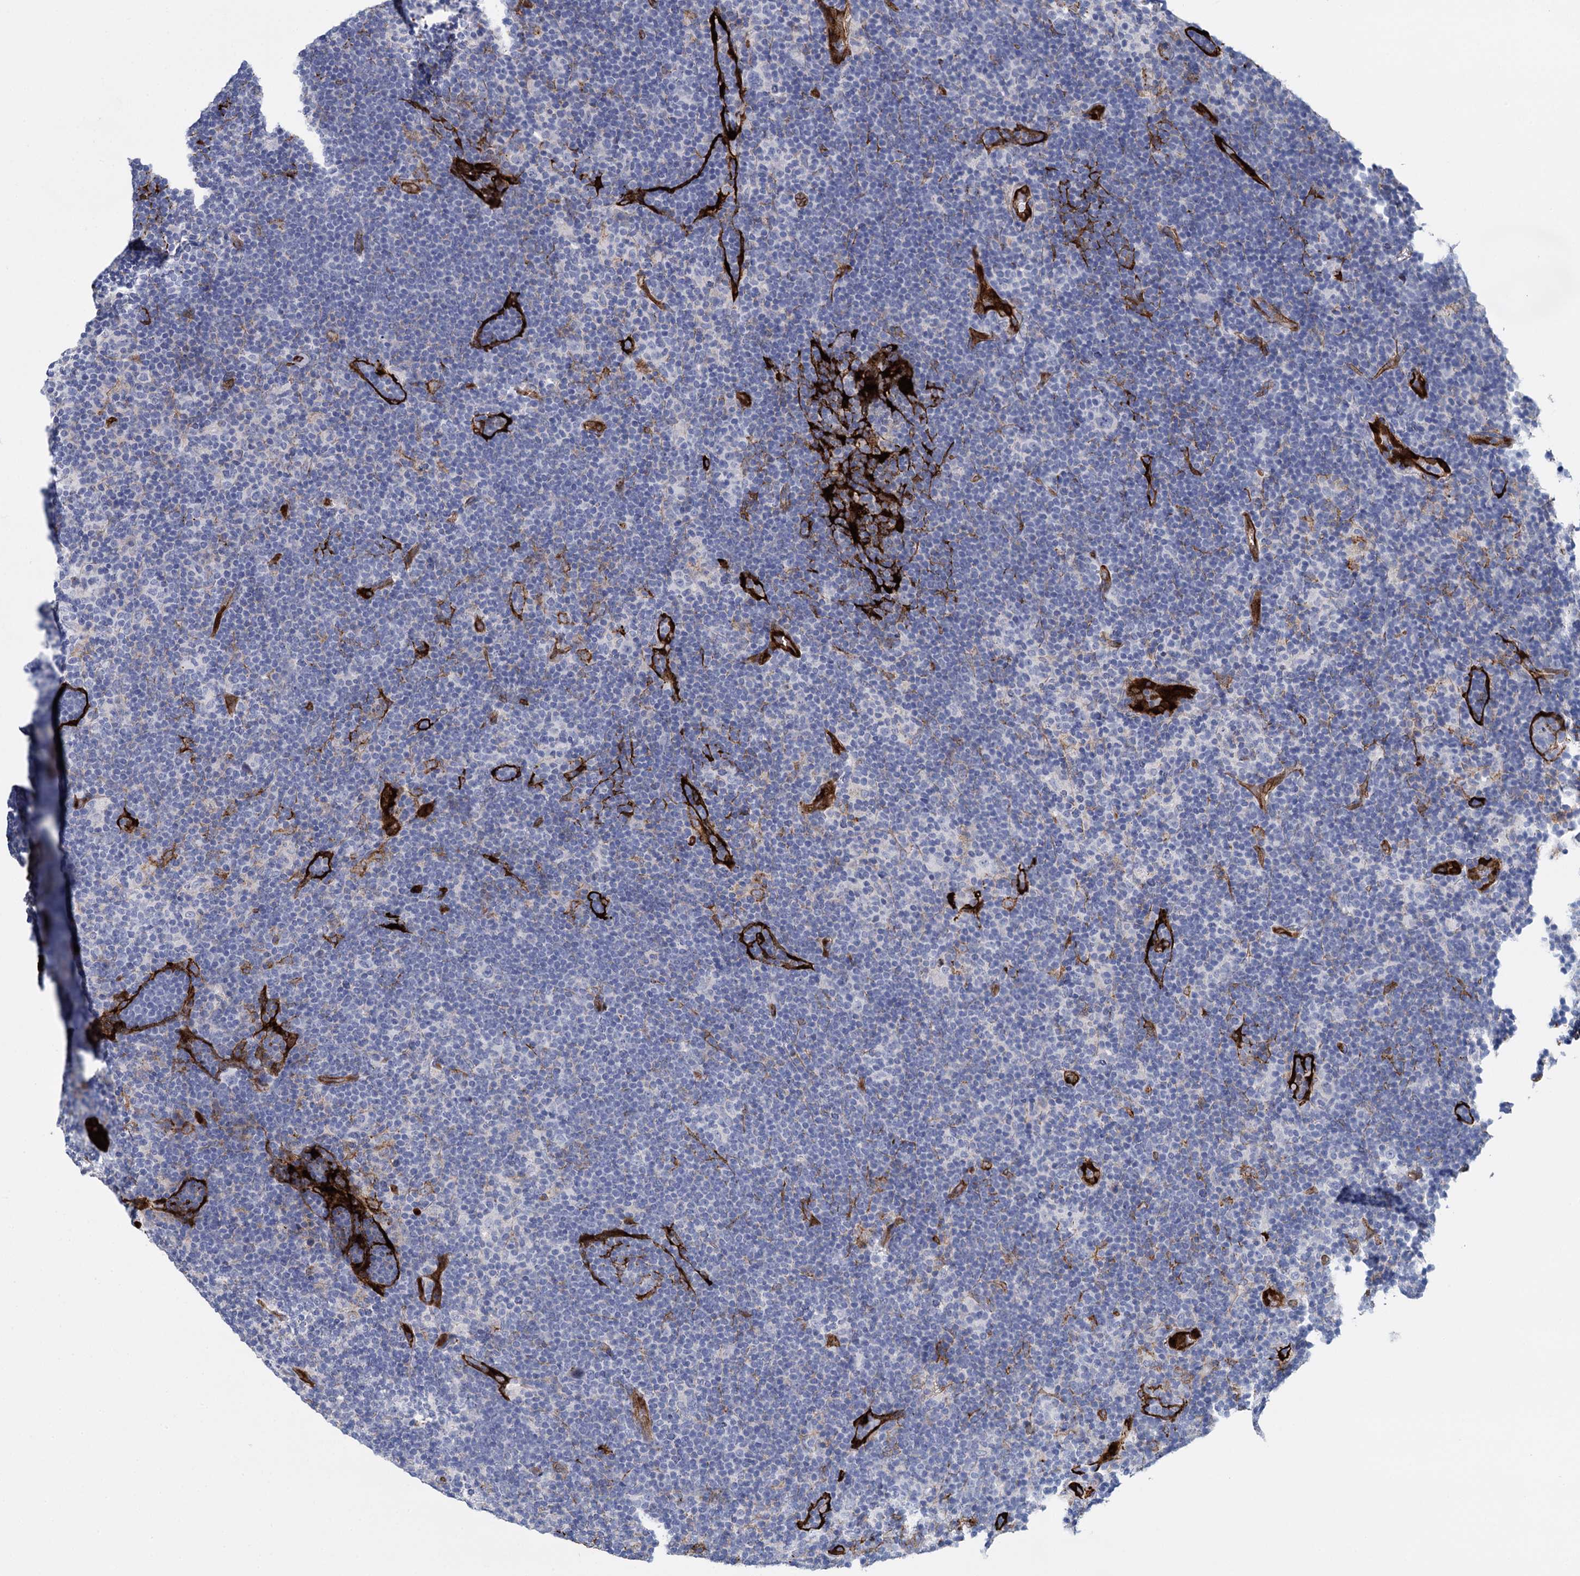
{"staining": {"intensity": "negative", "quantity": "none", "location": "none"}, "tissue": "lymphoma", "cell_type": "Tumor cells", "image_type": "cancer", "snomed": [{"axis": "morphology", "description": "Hodgkin's disease, NOS"}, {"axis": "topography", "description": "Lymph node"}], "caption": "An image of Hodgkin's disease stained for a protein demonstrates no brown staining in tumor cells. (DAB immunohistochemistry visualized using brightfield microscopy, high magnification).", "gene": "SNCG", "patient": {"sex": "female", "age": 57}}